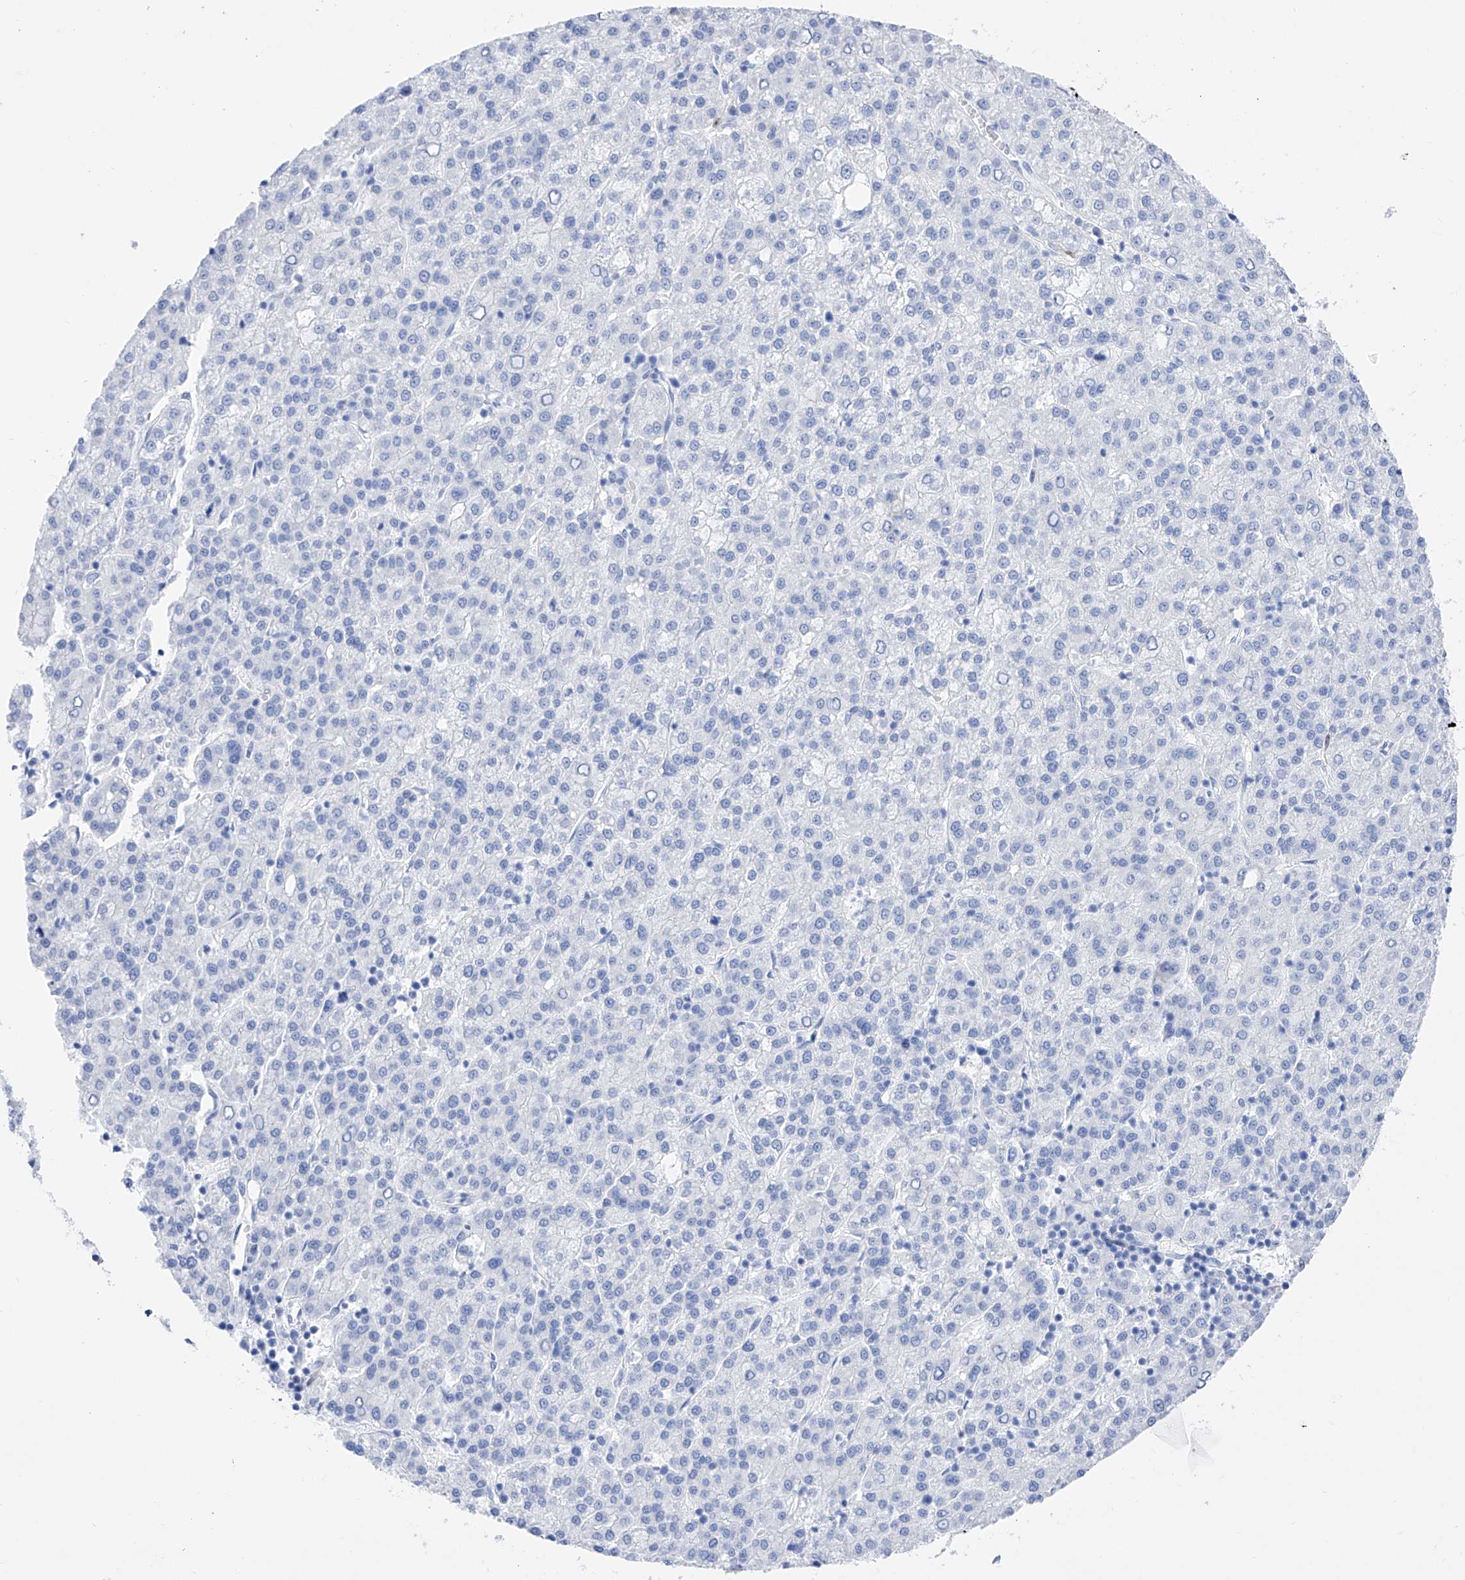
{"staining": {"intensity": "negative", "quantity": "none", "location": "none"}, "tissue": "liver cancer", "cell_type": "Tumor cells", "image_type": "cancer", "snomed": [{"axis": "morphology", "description": "Carcinoma, Hepatocellular, NOS"}, {"axis": "topography", "description": "Liver"}], "caption": "Immunohistochemistry (IHC) image of neoplastic tissue: liver cancer (hepatocellular carcinoma) stained with DAB demonstrates no significant protein staining in tumor cells.", "gene": "TRPC7", "patient": {"sex": "female", "age": 58}}